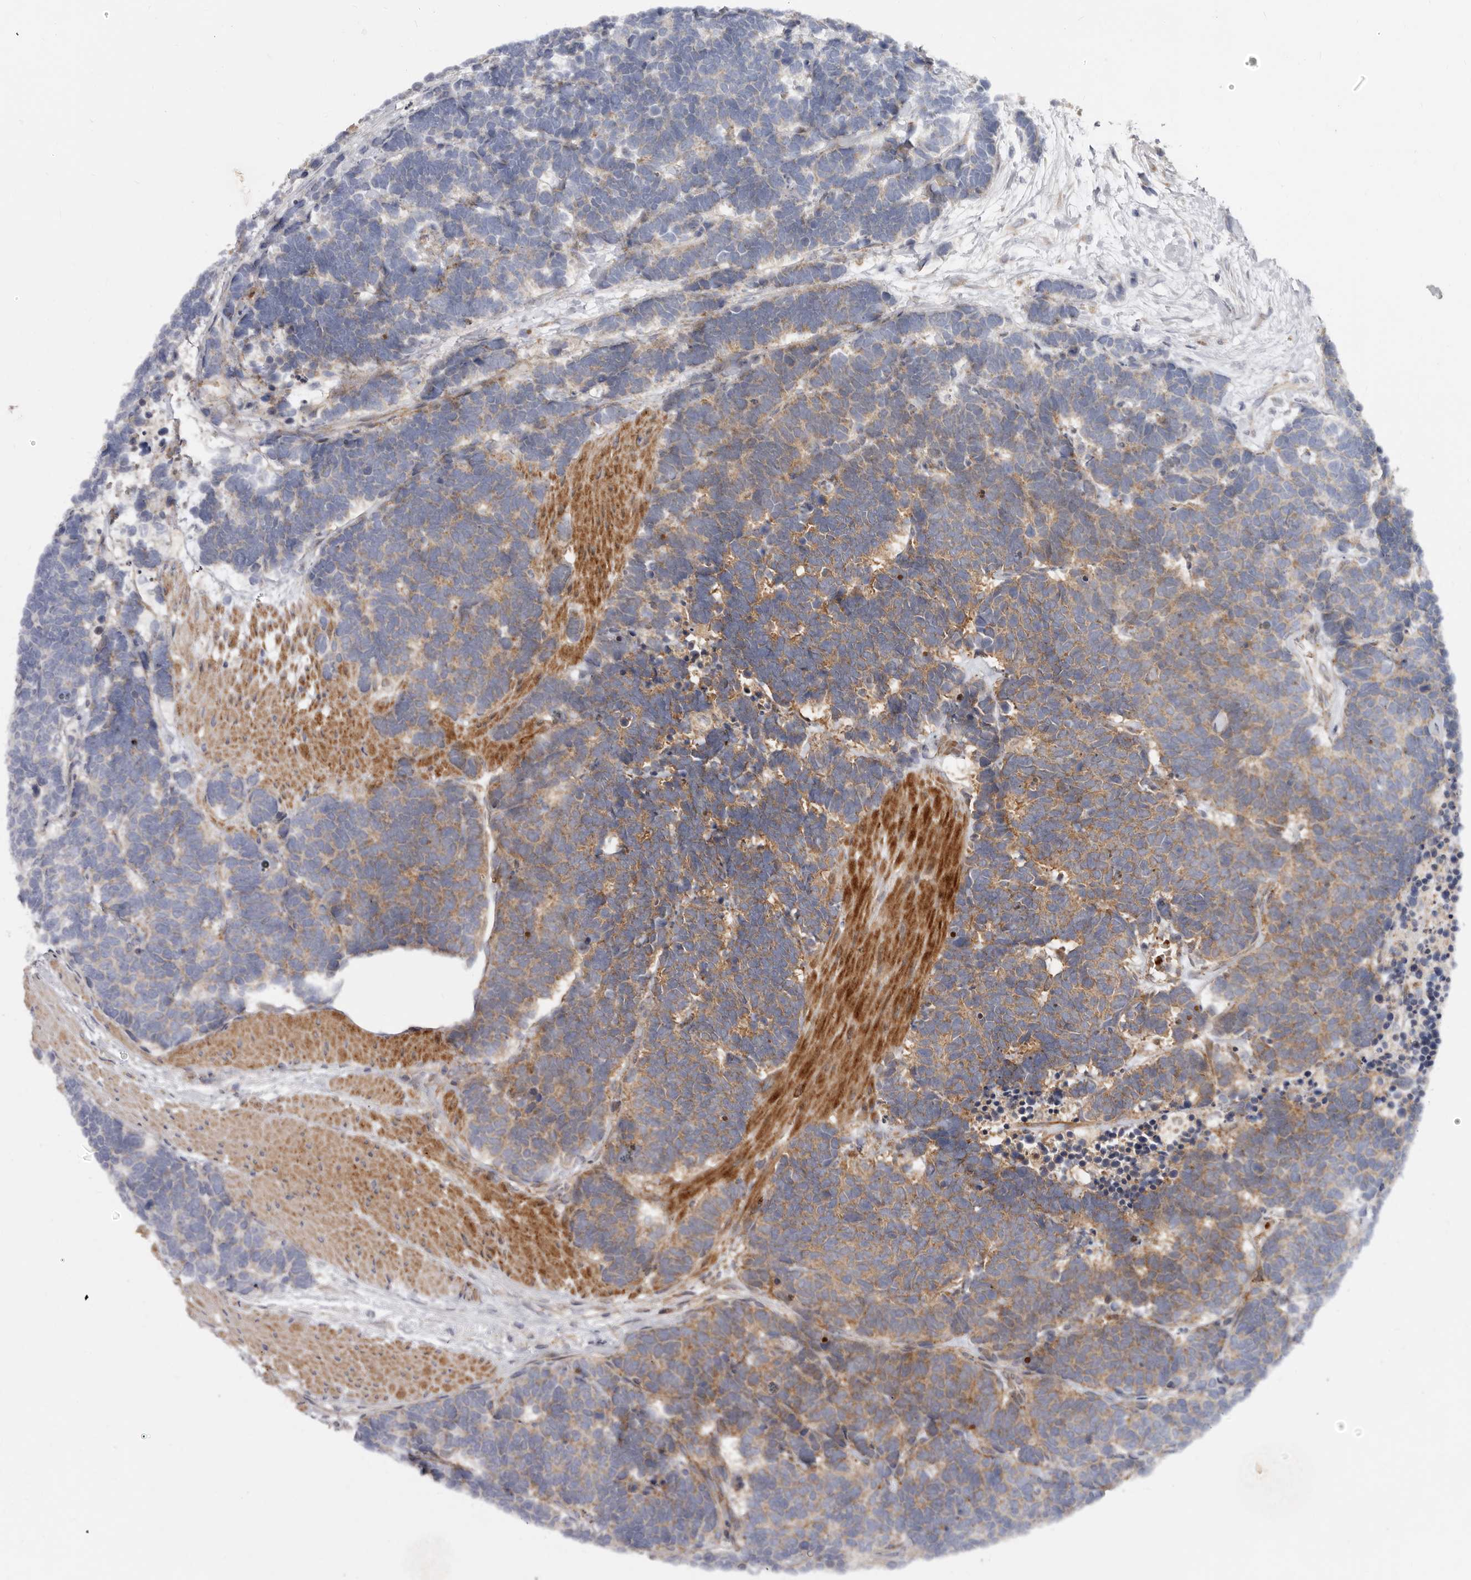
{"staining": {"intensity": "moderate", "quantity": "25%-75%", "location": "cytoplasmic/membranous"}, "tissue": "carcinoid", "cell_type": "Tumor cells", "image_type": "cancer", "snomed": [{"axis": "morphology", "description": "Carcinoma, NOS"}, {"axis": "morphology", "description": "Carcinoid, malignant, NOS"}, {"axis": "topography", "description": "Urinary bladder"}], "caption": "Immunohistochemistry micrograph of carcinoid stained for a protein (brown), which shows medium levels of moderate cytoplasmic/membranous staining in approximately 25%-75% of tumor cells.", "gene": "GOT1L1", "patient": {"sex": "male", "age": 57}}